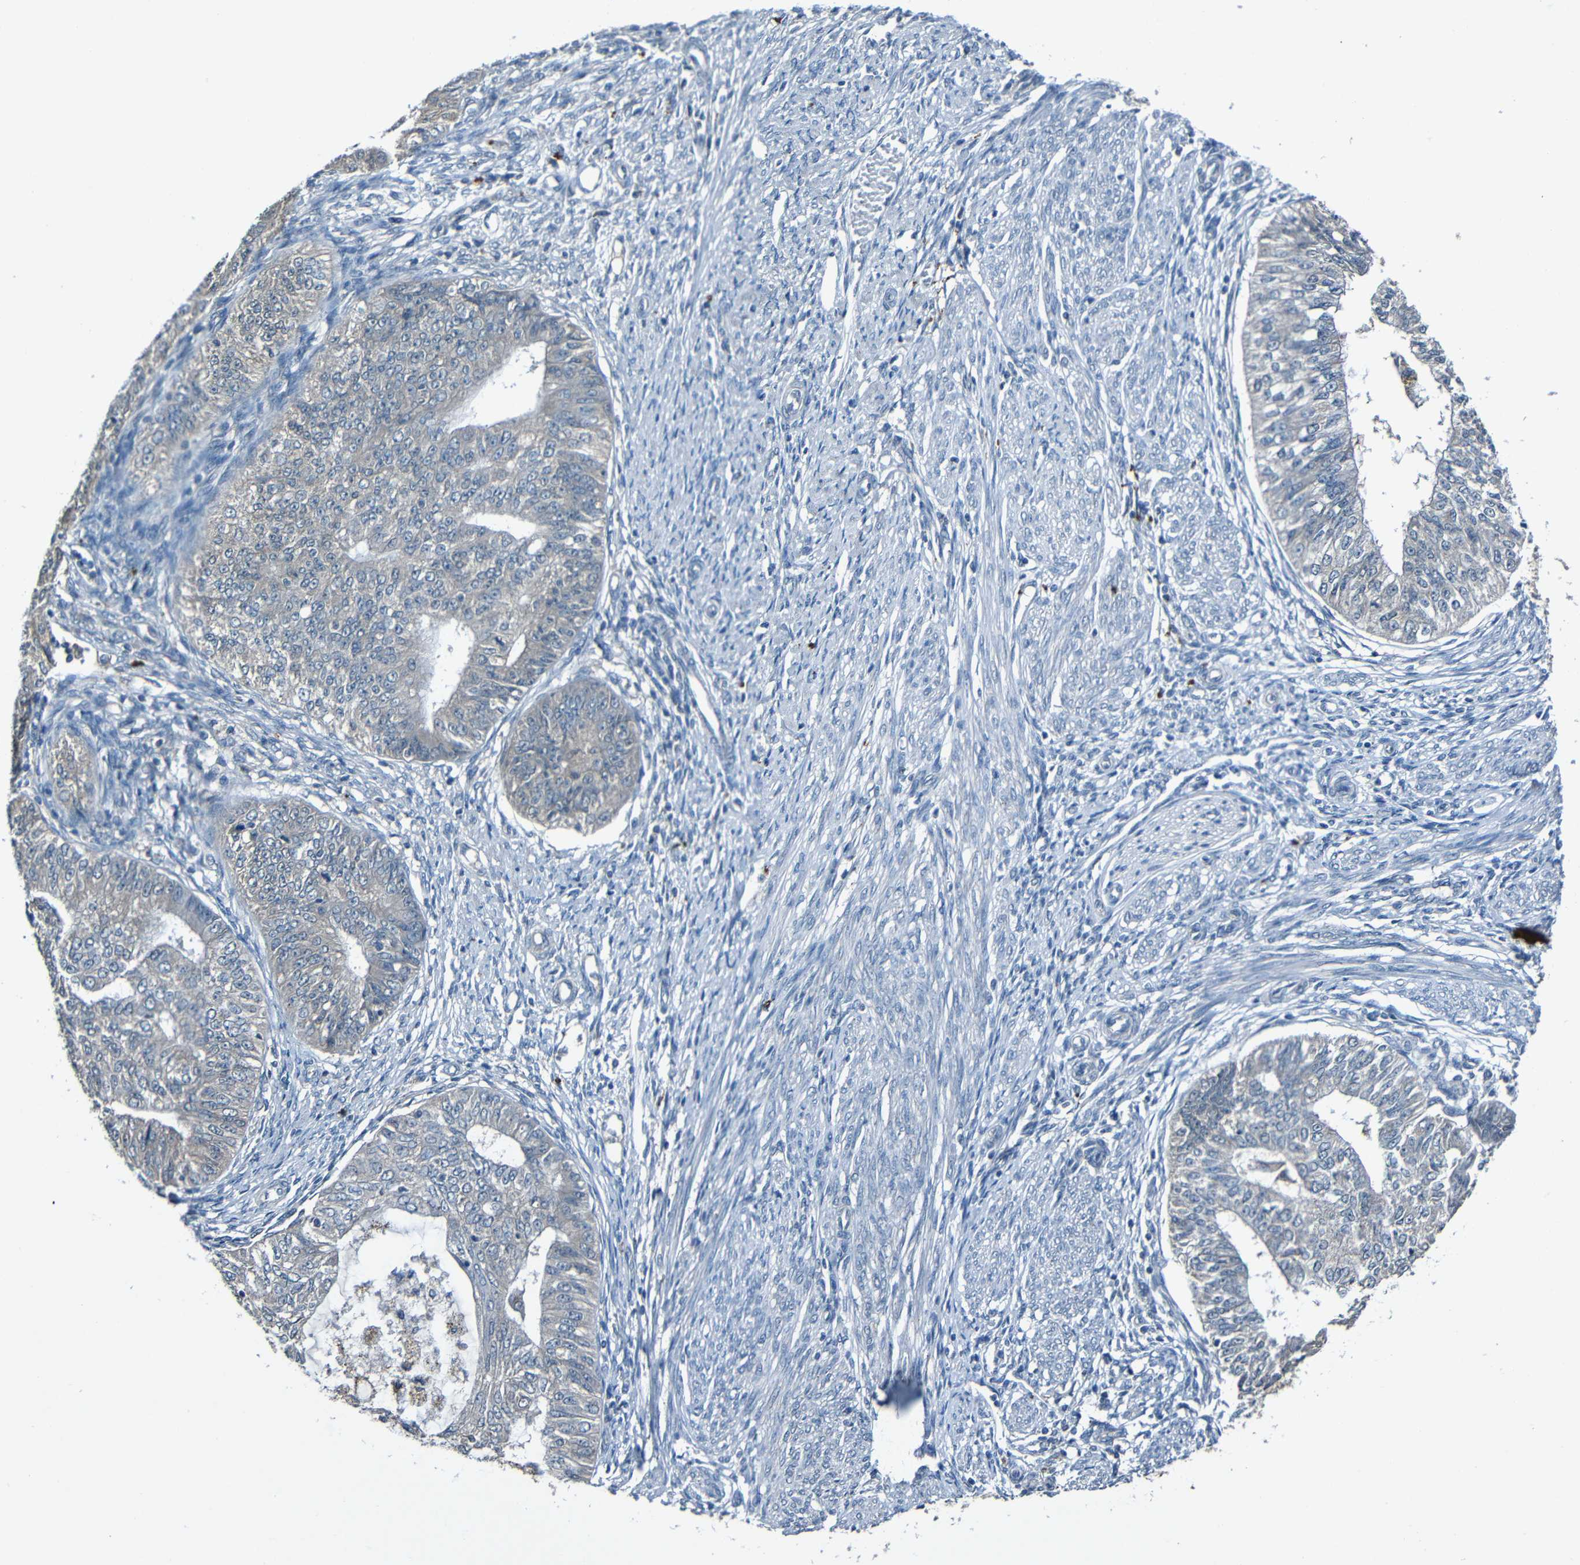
{"staining": {"intensity": "negative", "quantity": "none", "location": "none"}, "tissue": "endometrial cancer", "cell_type": "Tumor cells", "image_type": "cancer", "snomed": [{"axis": "morphology", "description": "Adenocarcinoma, NOS"}, {"axis": "topography", "description": "Endometrium"}], "caption": "Immunohistochemistry histopathology image of neoplastic tissue: human endometrial cancer (adenocarcinoma) stained with DAB (3,3'-diaminobenzidine) exhibits no significant protein expression in tumor cells.", "gene": "LRRC70", "patient": {"sex": "female", "age": 32}}